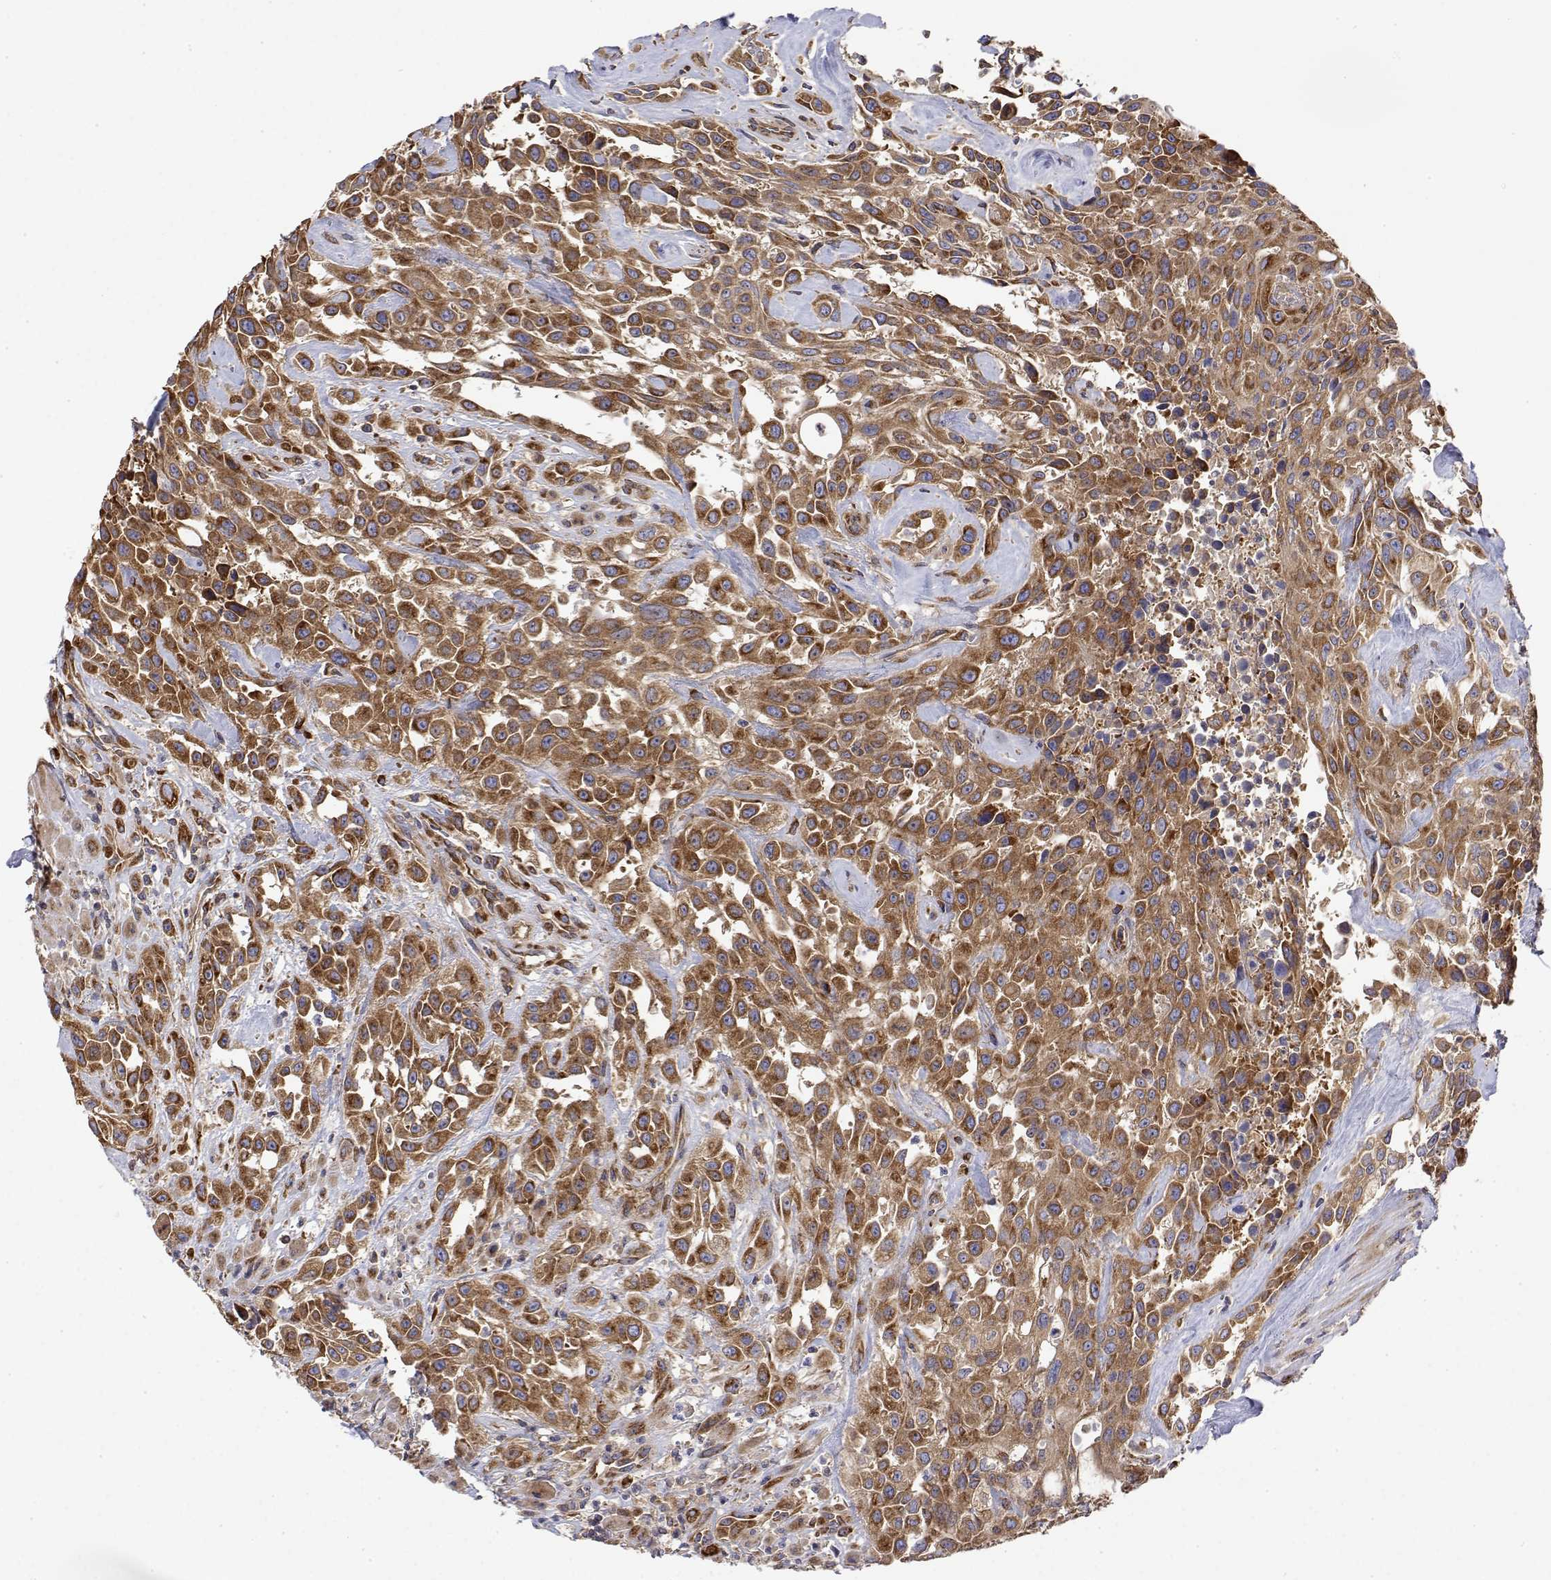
{"staining": {"intensity": "strong", "quantity": ">75%", "location": "cytoplasmic/membranous"}, "tissue": "urothelial cancer", "cell_type": "Tumor cells", "image_type": "cancer", "snomed": [{"axis": "morphology", "description": "Urothelial carcinoma, High grade"}, {"axis": "topography", "description": "Urinary bladder"}], "caption": "Urothelial cancer stained with a protein marker reveals strong staining in tumor cells.", "gene": "EEF1G", "patient": {"sex": "male", "age": 79}}